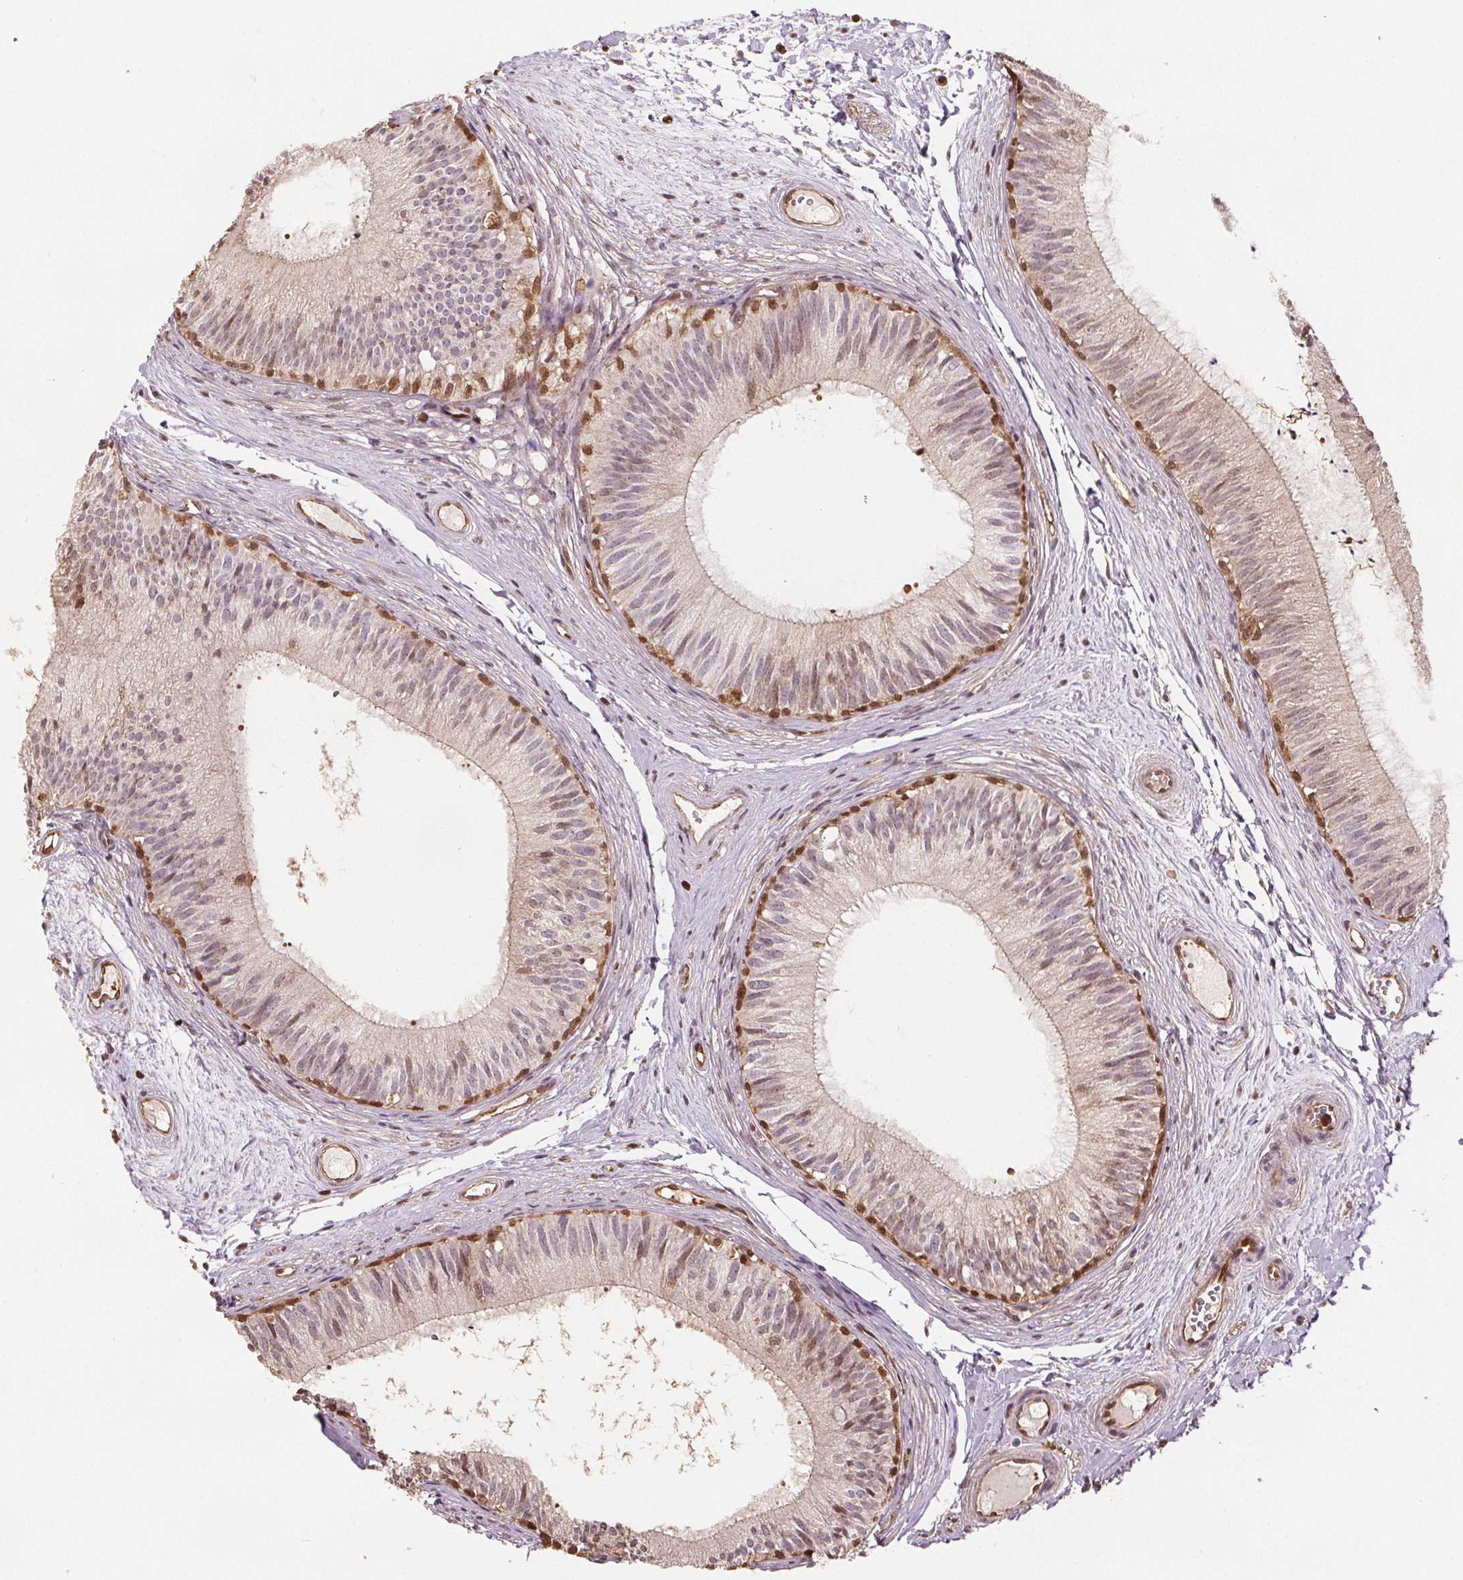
{"staining": {"intensity": "moderate", "quantity": "25%-75%", "location": "cytoplasmic/membranous,nuclear"}, "tissue": "epididymis", "cell_type": "Glandular cells", "image_type": "normal", "snomed": [{"axis": "morphology", "description": "Normal tissue, NOS"}, {"axis": "topography", "description": "Epididymis"}], "caption": "A micrograph of human epididymis stained for a protein displays moderate cytoplasmic/membranous,nuclear brown staining in glandular cells. (DAB (3,3'-diaminobenzidine) IHC, brown staining for protein, blue staining for nuclei).", "gene": "ENO1", "patient": {"sex": "male", "age": 29}}